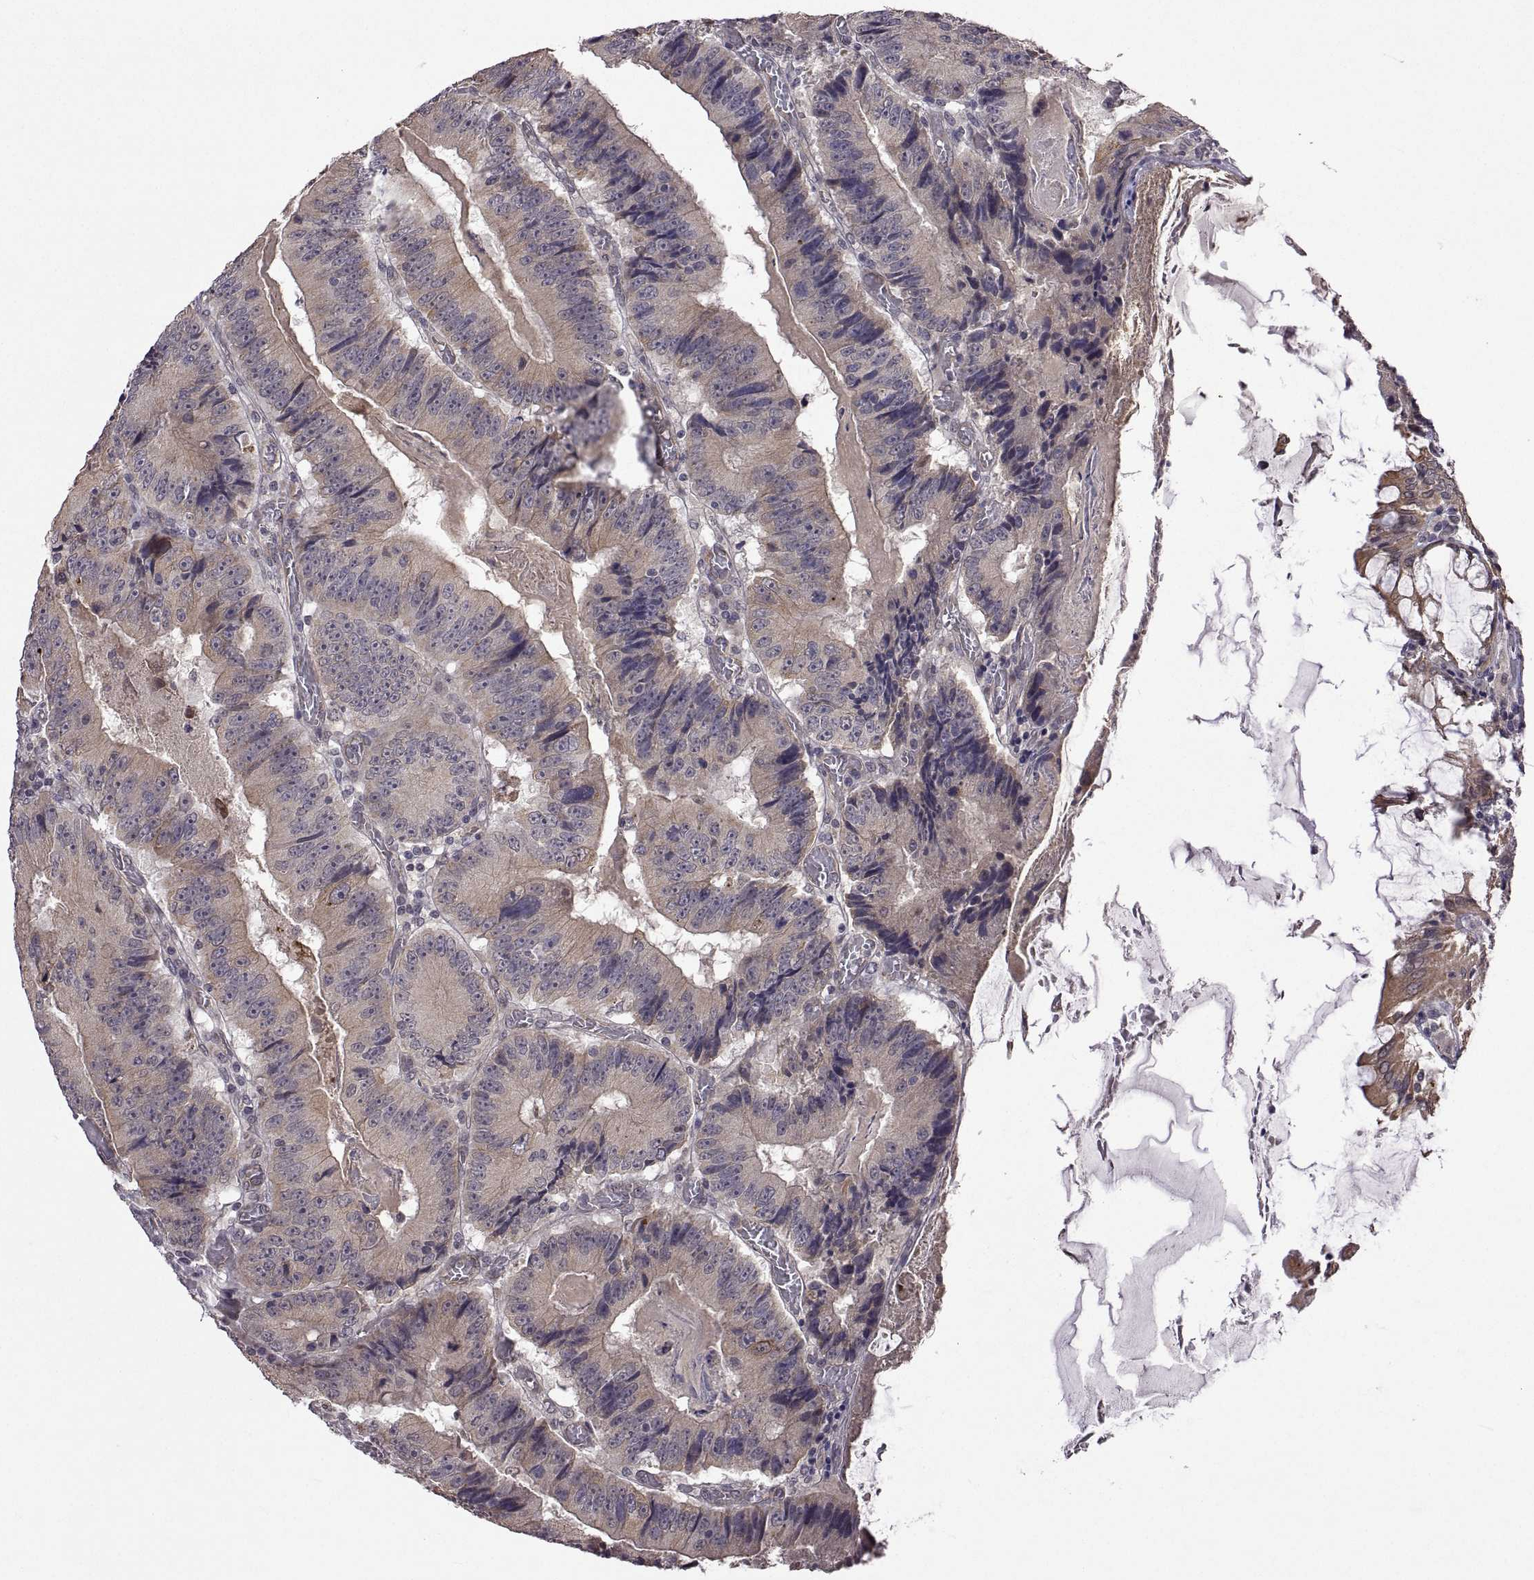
{"staining": {"intensity": "weak", "quantity": "25%-75%", "location": "cytoplasmic/membranous"}, "tissue": "colorectal cancer", "cell_type": "Tumor cells", "image_type": "cancer", "snomed": [{"axis": "morphology", "description": "Adenocarcinoma, NOS"}, {"axis": "topography", "description": "Colon"}], "caption": "IHC (DAB (3,3'-diaminobenzidine)) staining of colorectal cancer (adenocarcinoma) demonstrates weak cytoplasmic/membranous protein positivity in about 25%-75% of tumor cells. (DAB IHC, brown staining for protein, blue staining for nuclei).", "gene": "LAMA1", "patient": {"sex": "female", "age": 86}}